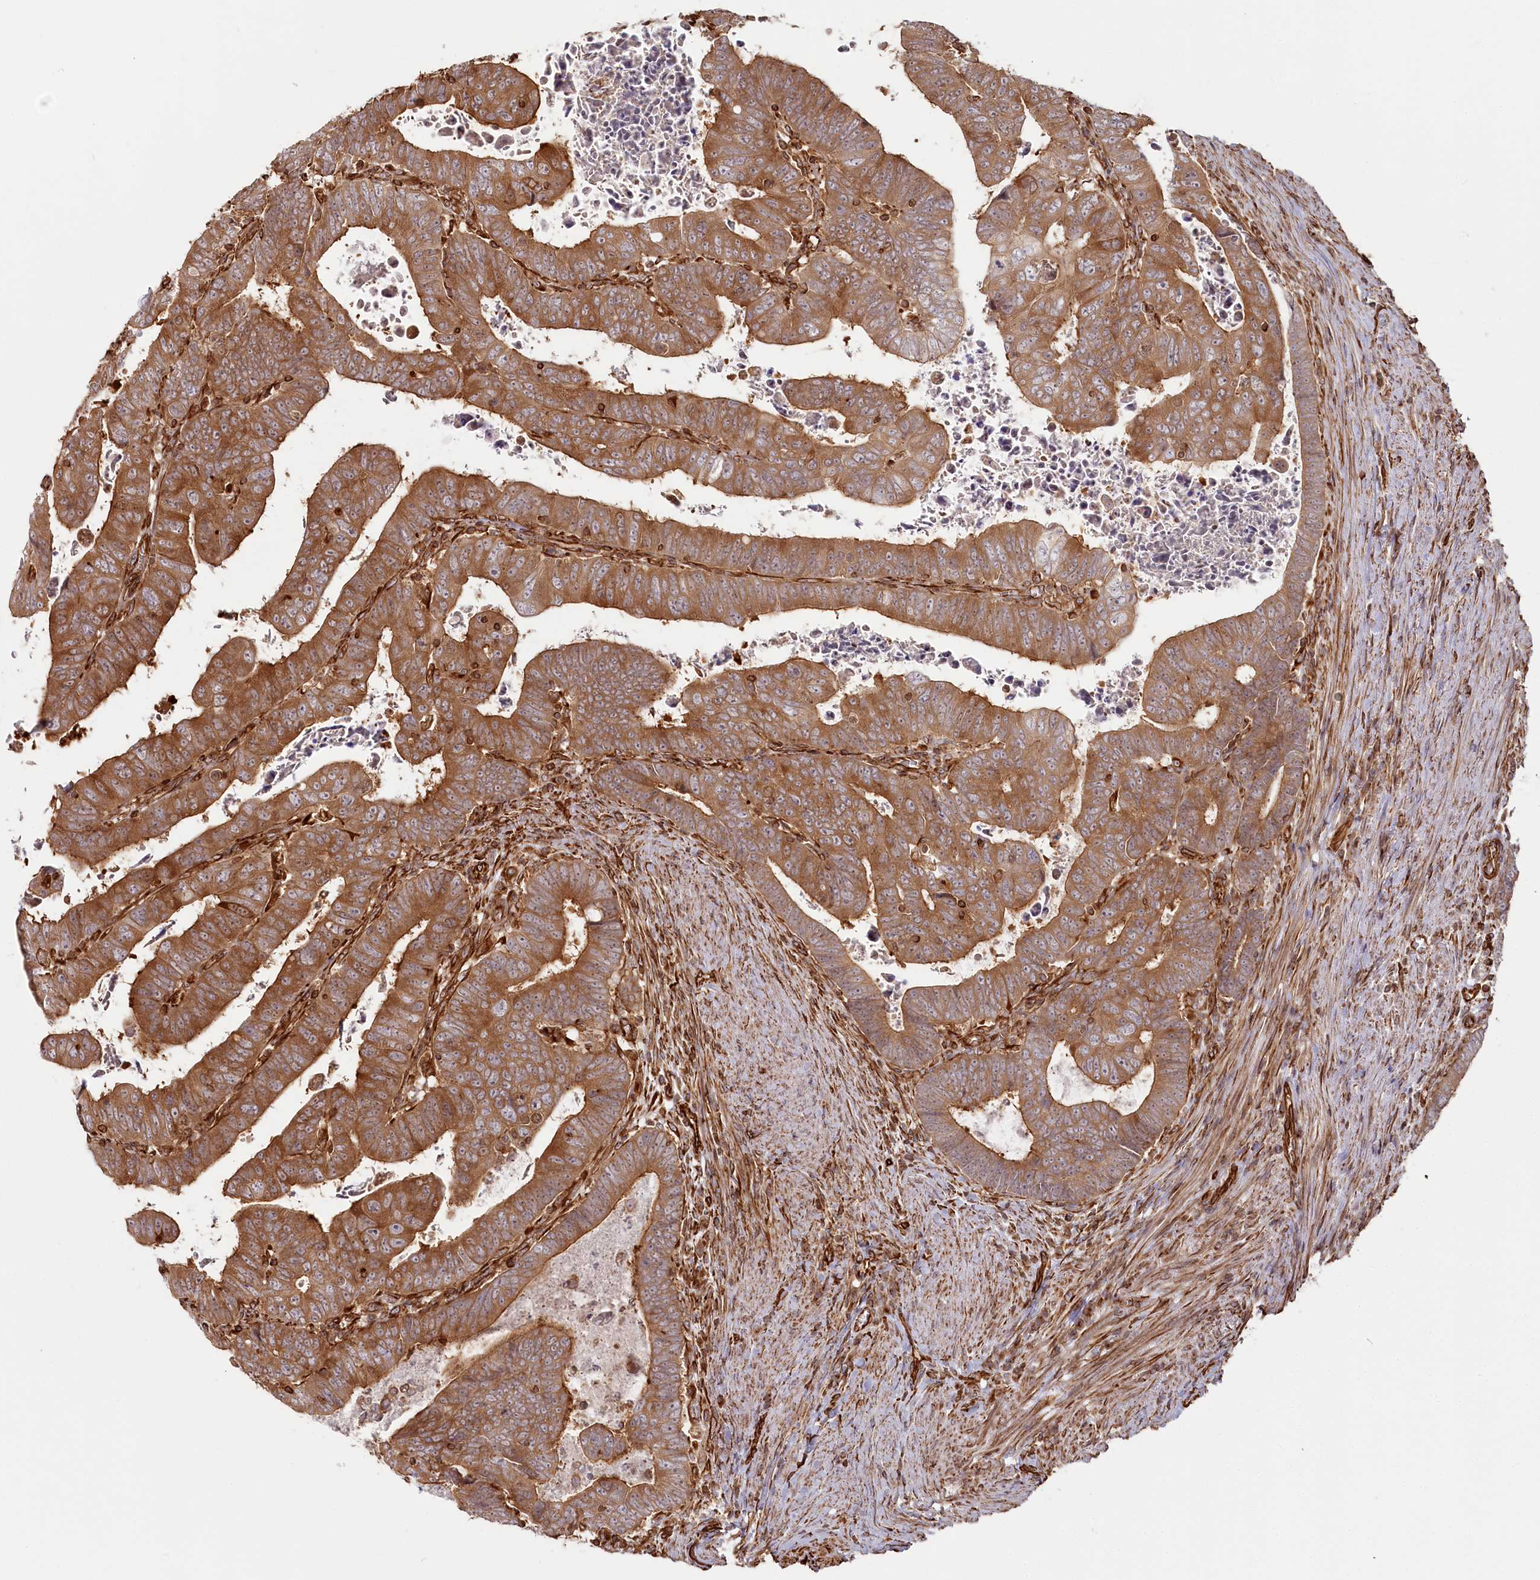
{"staining": {"intensity": "moderate", "quantity": ">75%", "location": "cytoplasmic/membranous"}, "tissue": "colorectal cancer", "cell_type": "Tumor cells", "image_type": "cancer", "snomed": [{"axis": "morphology", "description": "Normal tissue, NOS"}, {"axis": "morphology", "description": "Adenocarcinoma, NOS"}, {"axis": "topography", "description": "Rectum"}], "caption": "This image exhibits immunohistochemistry staining of adenocarcinoma (colorectal), with medium moderate cytoplasmic/membranous positivity in approximately >75% of tumor cells.", "gene": "TTC1", "patient": {"sex": "female", "age": 65}}